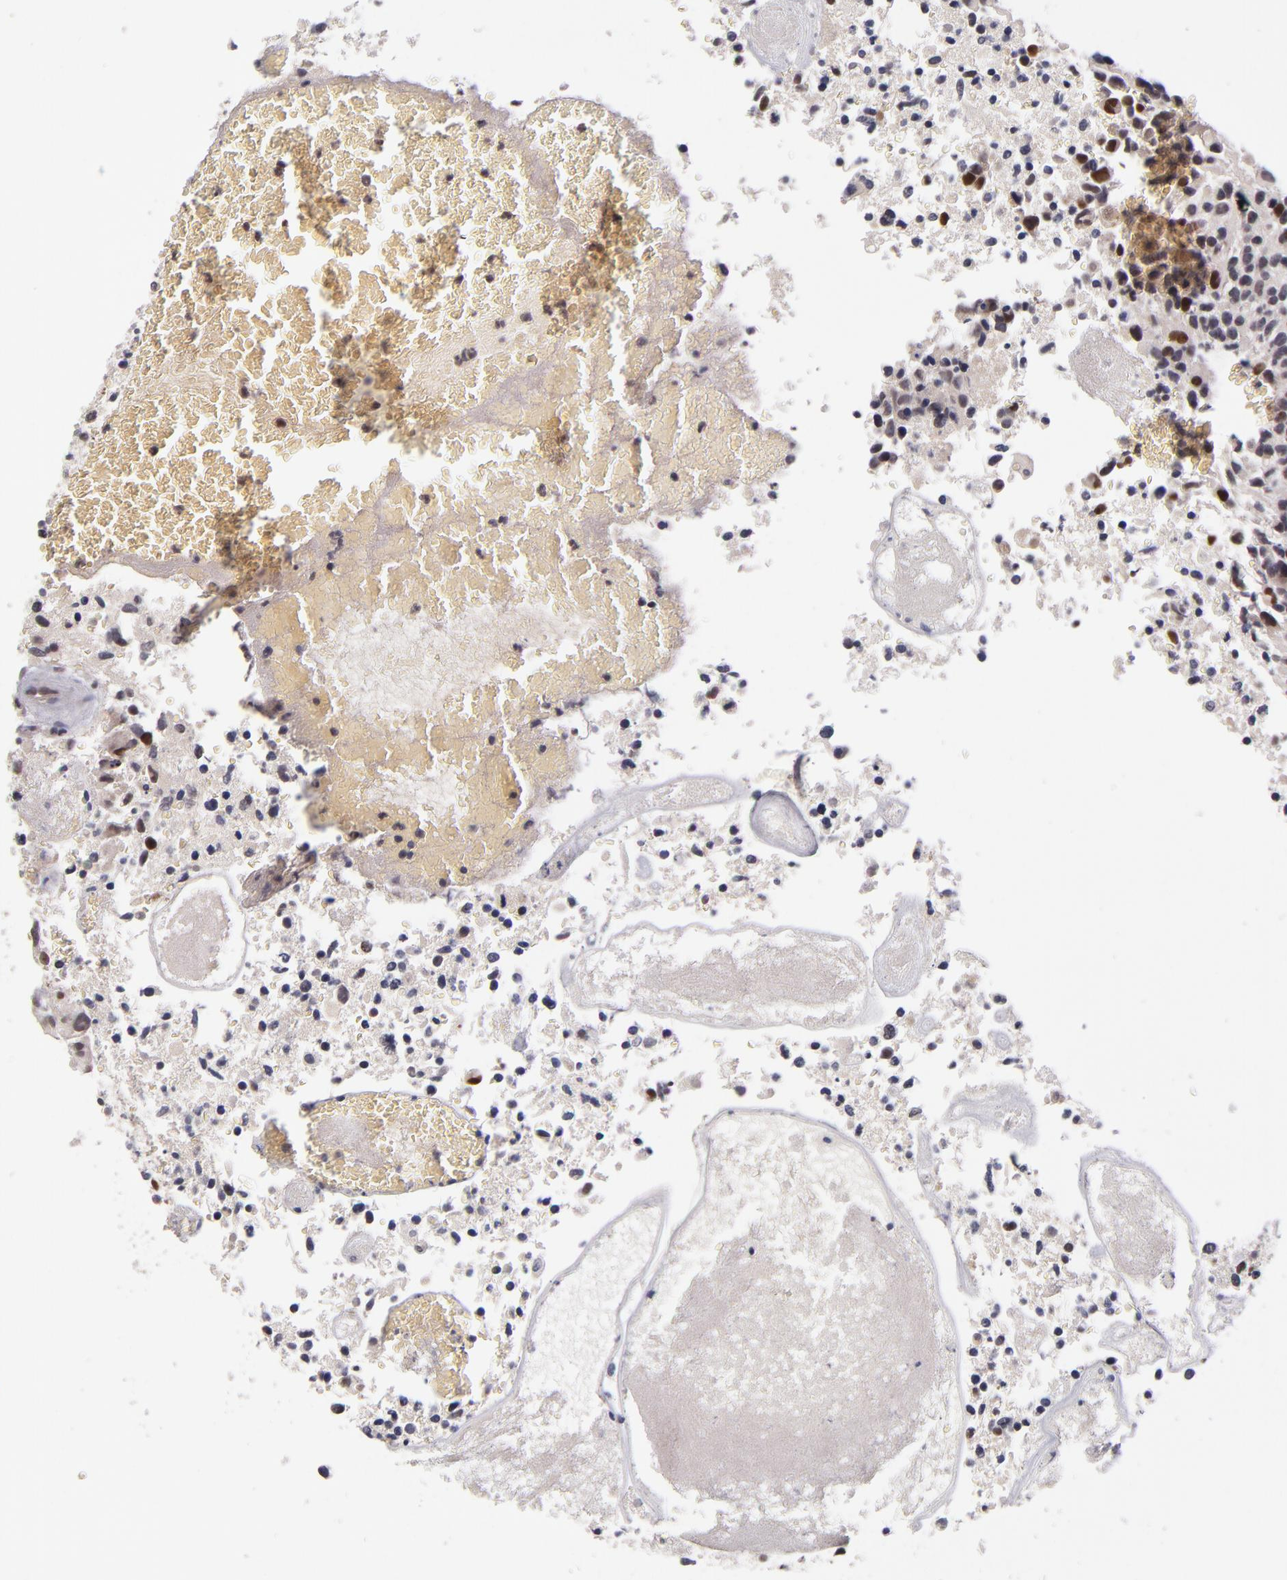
{"staining": {"intensity": "strong", "quantity": "25%-75%", "location": "nuclear"}, "tissue": "glioma", "cell_type": "Tumor cells", "image_type": "cancer", "snomed": [{"axis": "morphology", "description": "Glioma, malignant, High grade"}, {"axis": "topography", "description": "Brain"}], "caption": "DAB immunohistochemical staining of glioma displays strong nuclear protein staining in about 25%-75% of tumor cells.", "gene": "CDC7", "patient": {"sex": "male", "age": 72}}